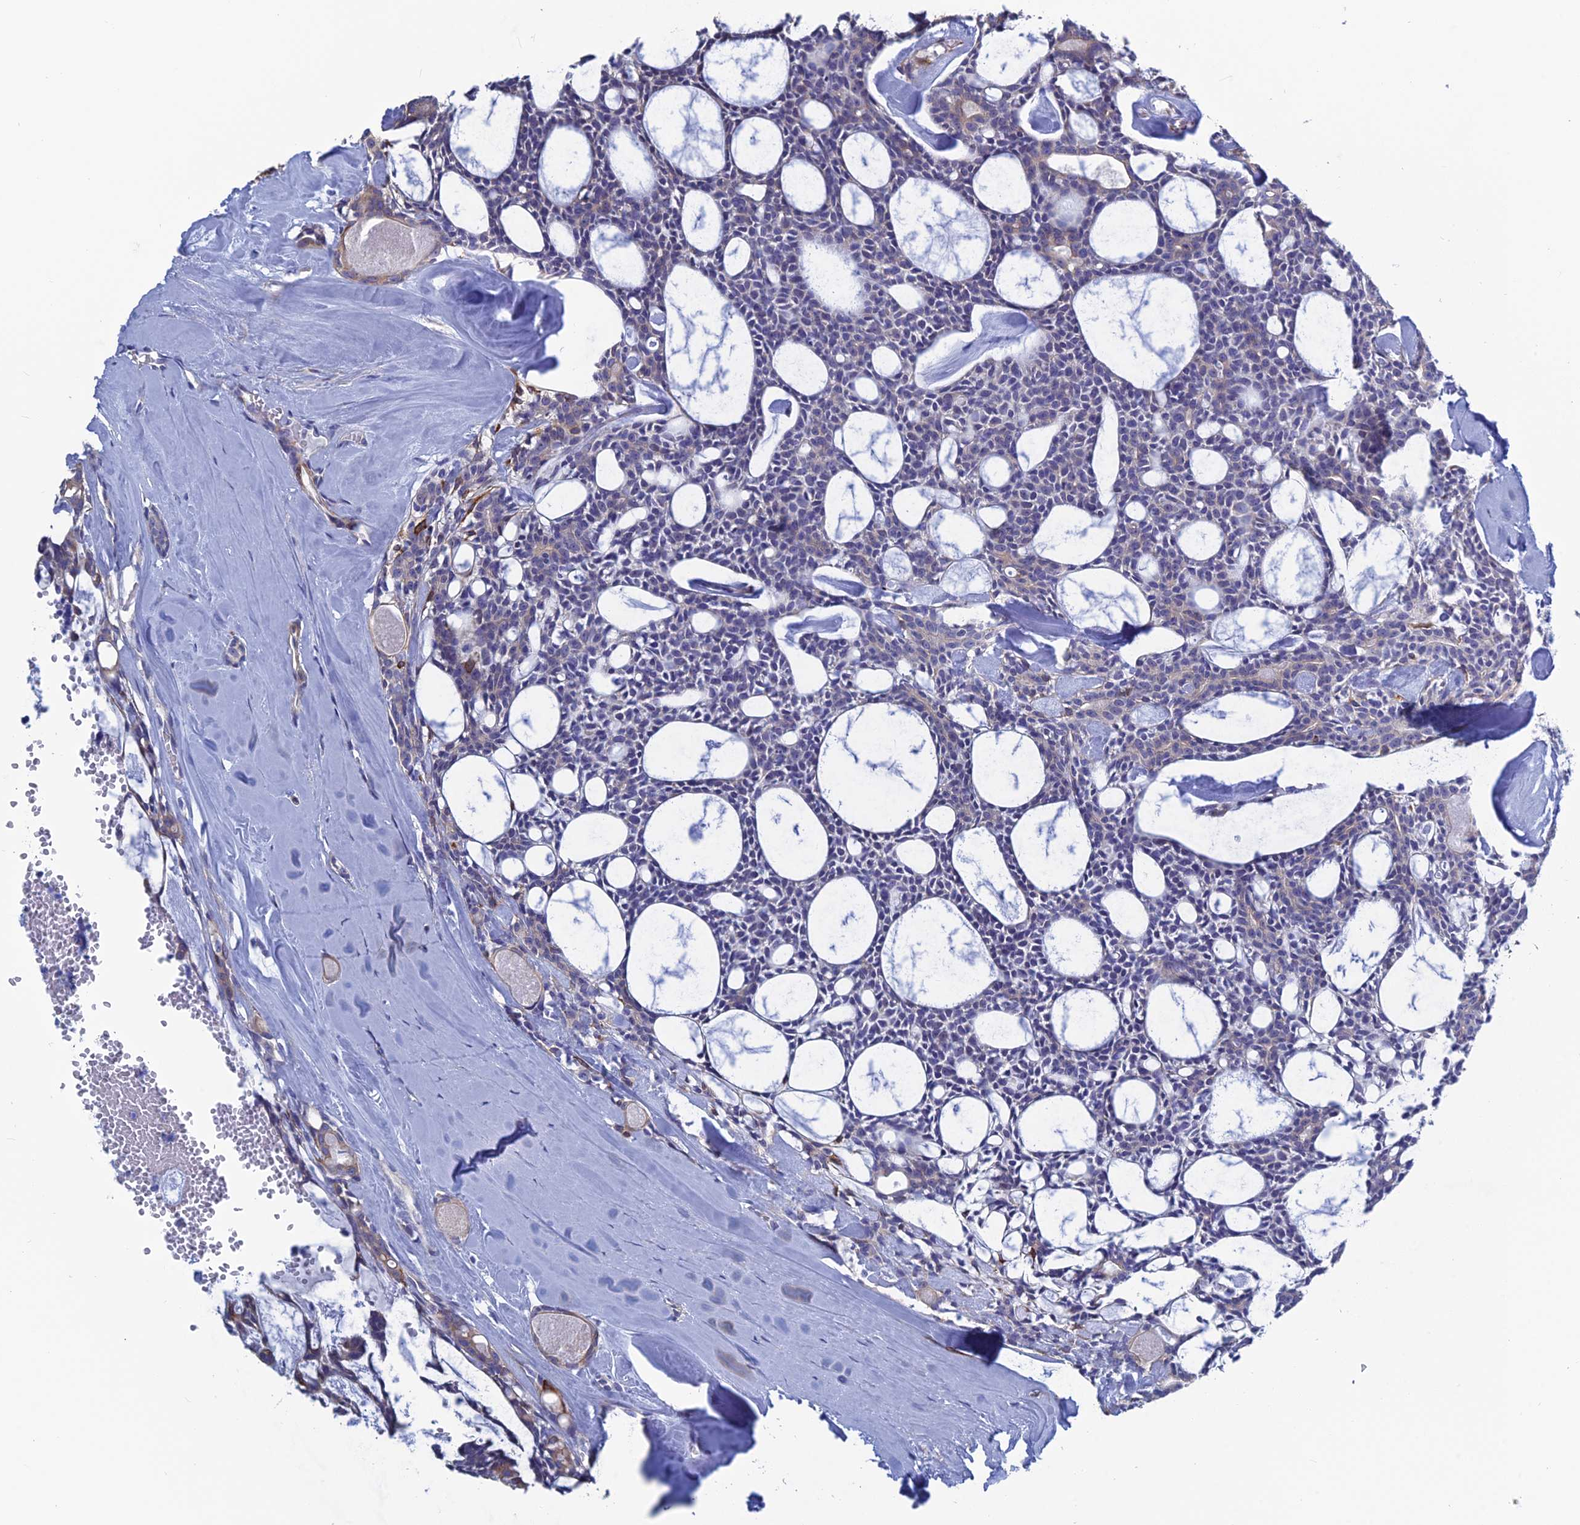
{"staining": {"intensity": "weak", "quantity": "<25%", "location": "cytoplasmic/membranous"}, "tissue": "head and neck cancer", "cell_type": "Tumor cells", "image_type": "cancer", "snomed": [{"axis": "morphology", "description": "Adenocarcinoma, NOS"}, {"axis": "topography", "description": "Salivary gland"}, {"axis": "topography", "description": "Head-Neck"}], "caption": "This is an immunohistochemistry micrograph of human head and neck adenocarcinoma. There is no expression in tumor cells.", "gene": "PCDHA8", "patient": {"sex": "male", "age": 55}}